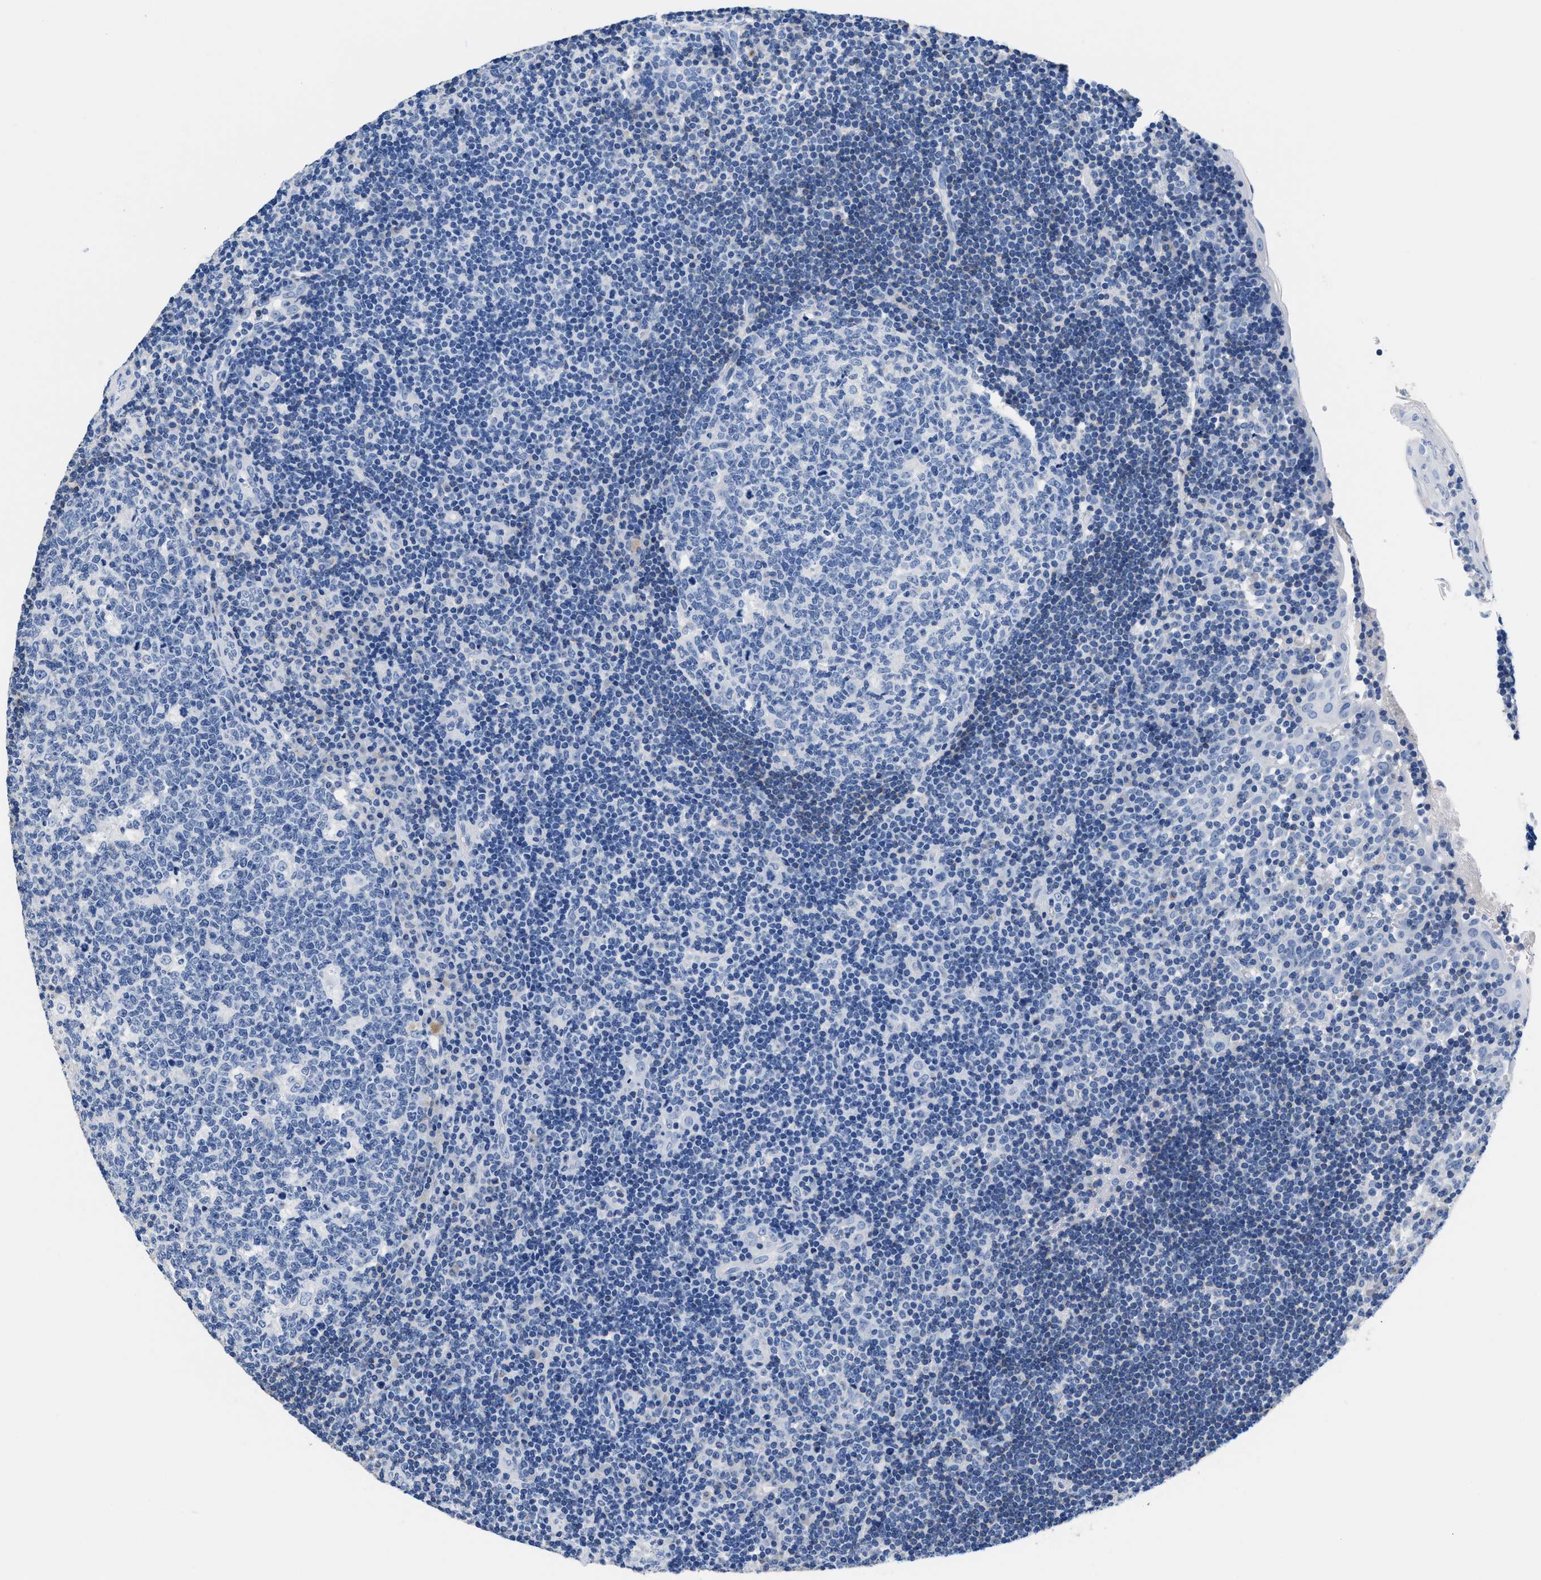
{"staining": {"intensity": "negative", "quantity": "none", "location": "none"}, "tissue": "tonsil", "cell_type": "Germinal center cells", "image_type": "normal", "snomed": [{"axis": "morphology", "description": "Normal tissue, NOS"}, {"axis": "topography", "description": "Tonsil"}], "caption": "An immunohistochemistry (IHC) histopathology image of unremarkable tonsil is shown. There is no staining in germinal center cells of tonsil.", "gene": "SLFN13", "patient": {"sex": "female", "age": 40}}